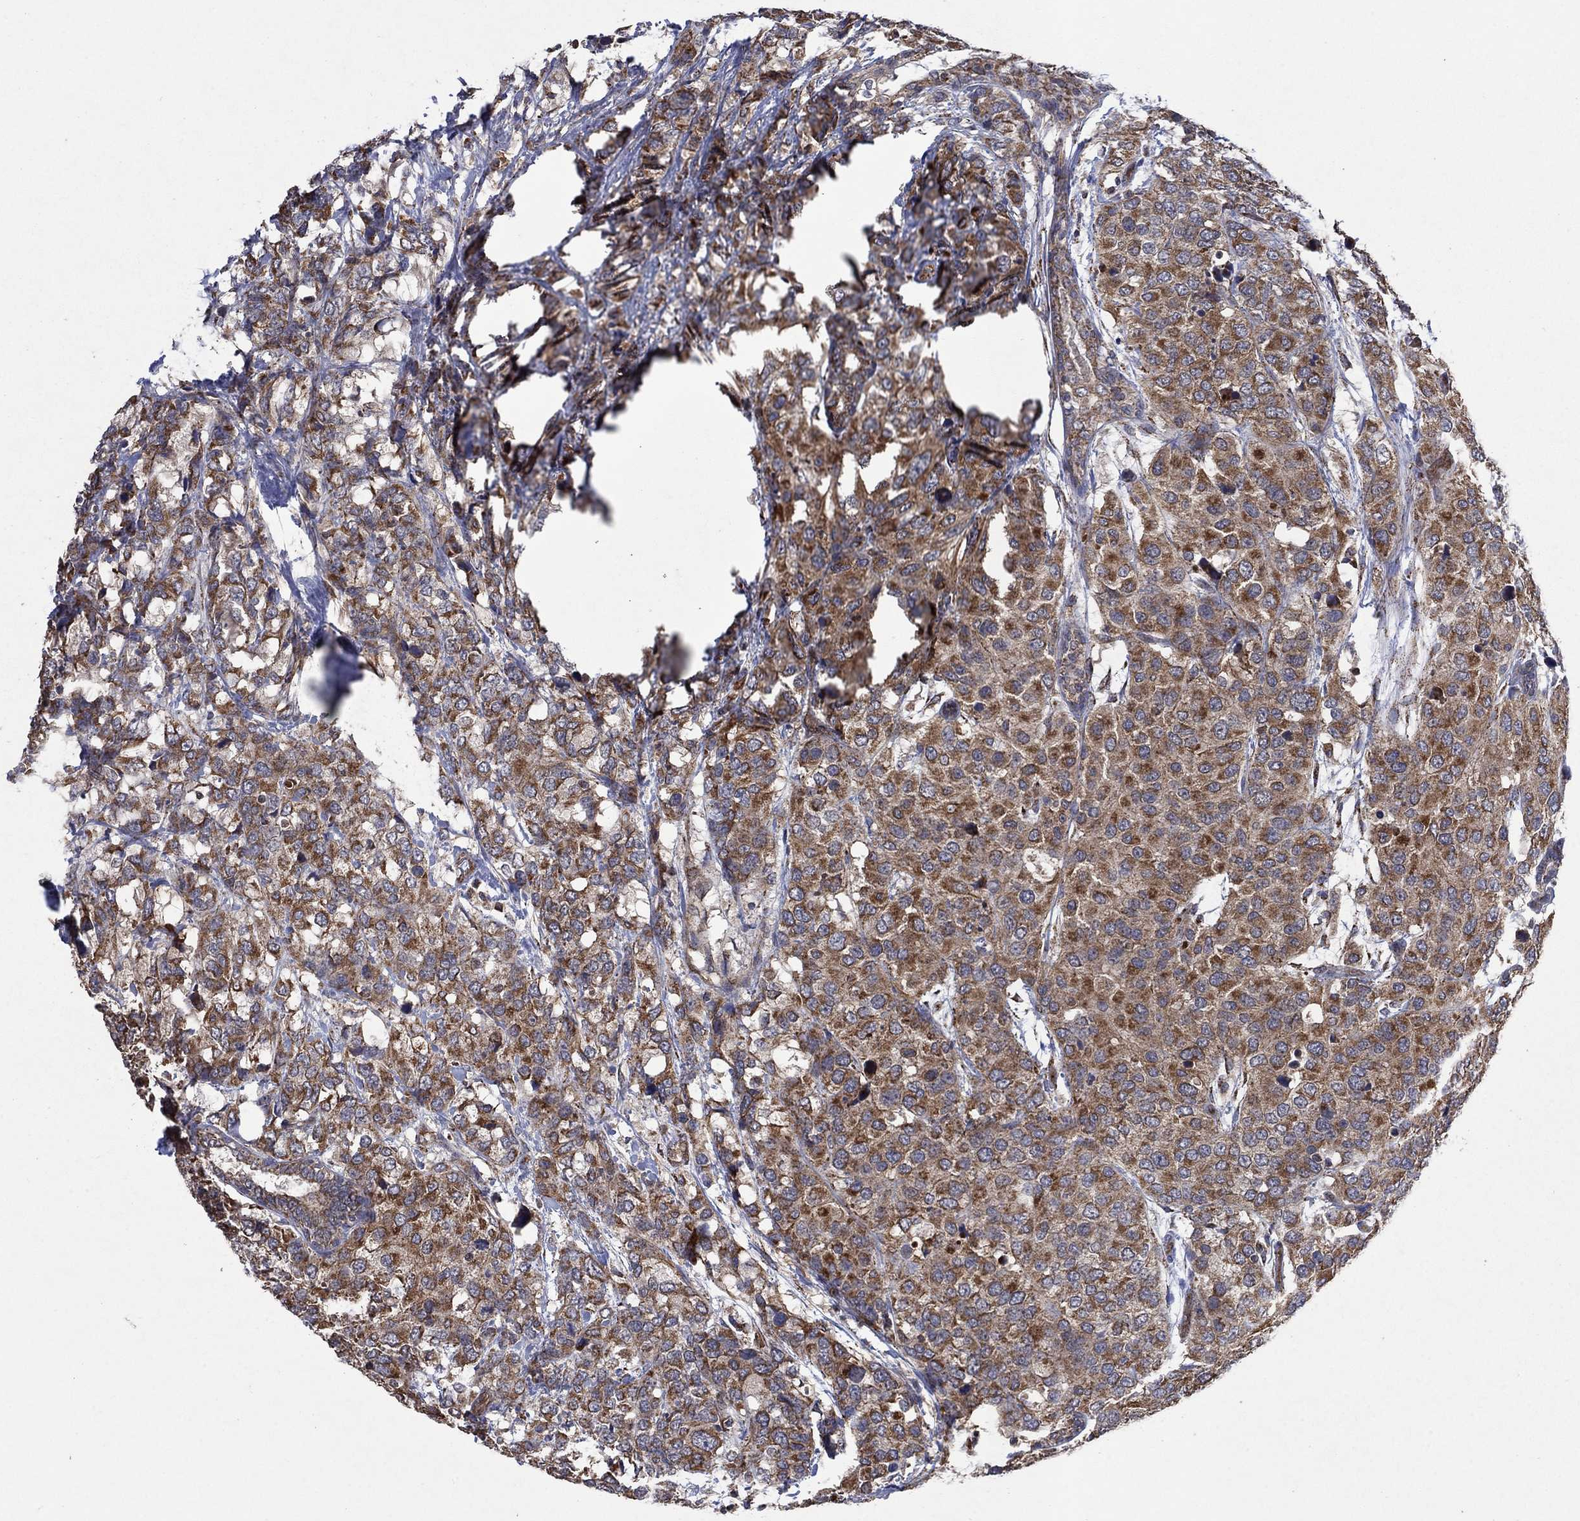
{"staining": {"intensity": "strong", "quantity": "25%-75%", "location": "cytoplasmic/membranous"}, "tissue": "breast cancer", "cell_type": "Tumor cells", "image_type": "cancer", "snomed": [{"axis": "morphology", "description": "Lobular carcinoma"}, {"axis": "topography", "description": "Breast"}], "caption": "A high-resolution image shows IHC staining of lobular carcinoma (breast), which shows strong cytoplasmic/membranous positivity in approximately 25%-75% of tumor cells.", "gene": "DPH1", "patient": {"sex": "female", "age": 59}}